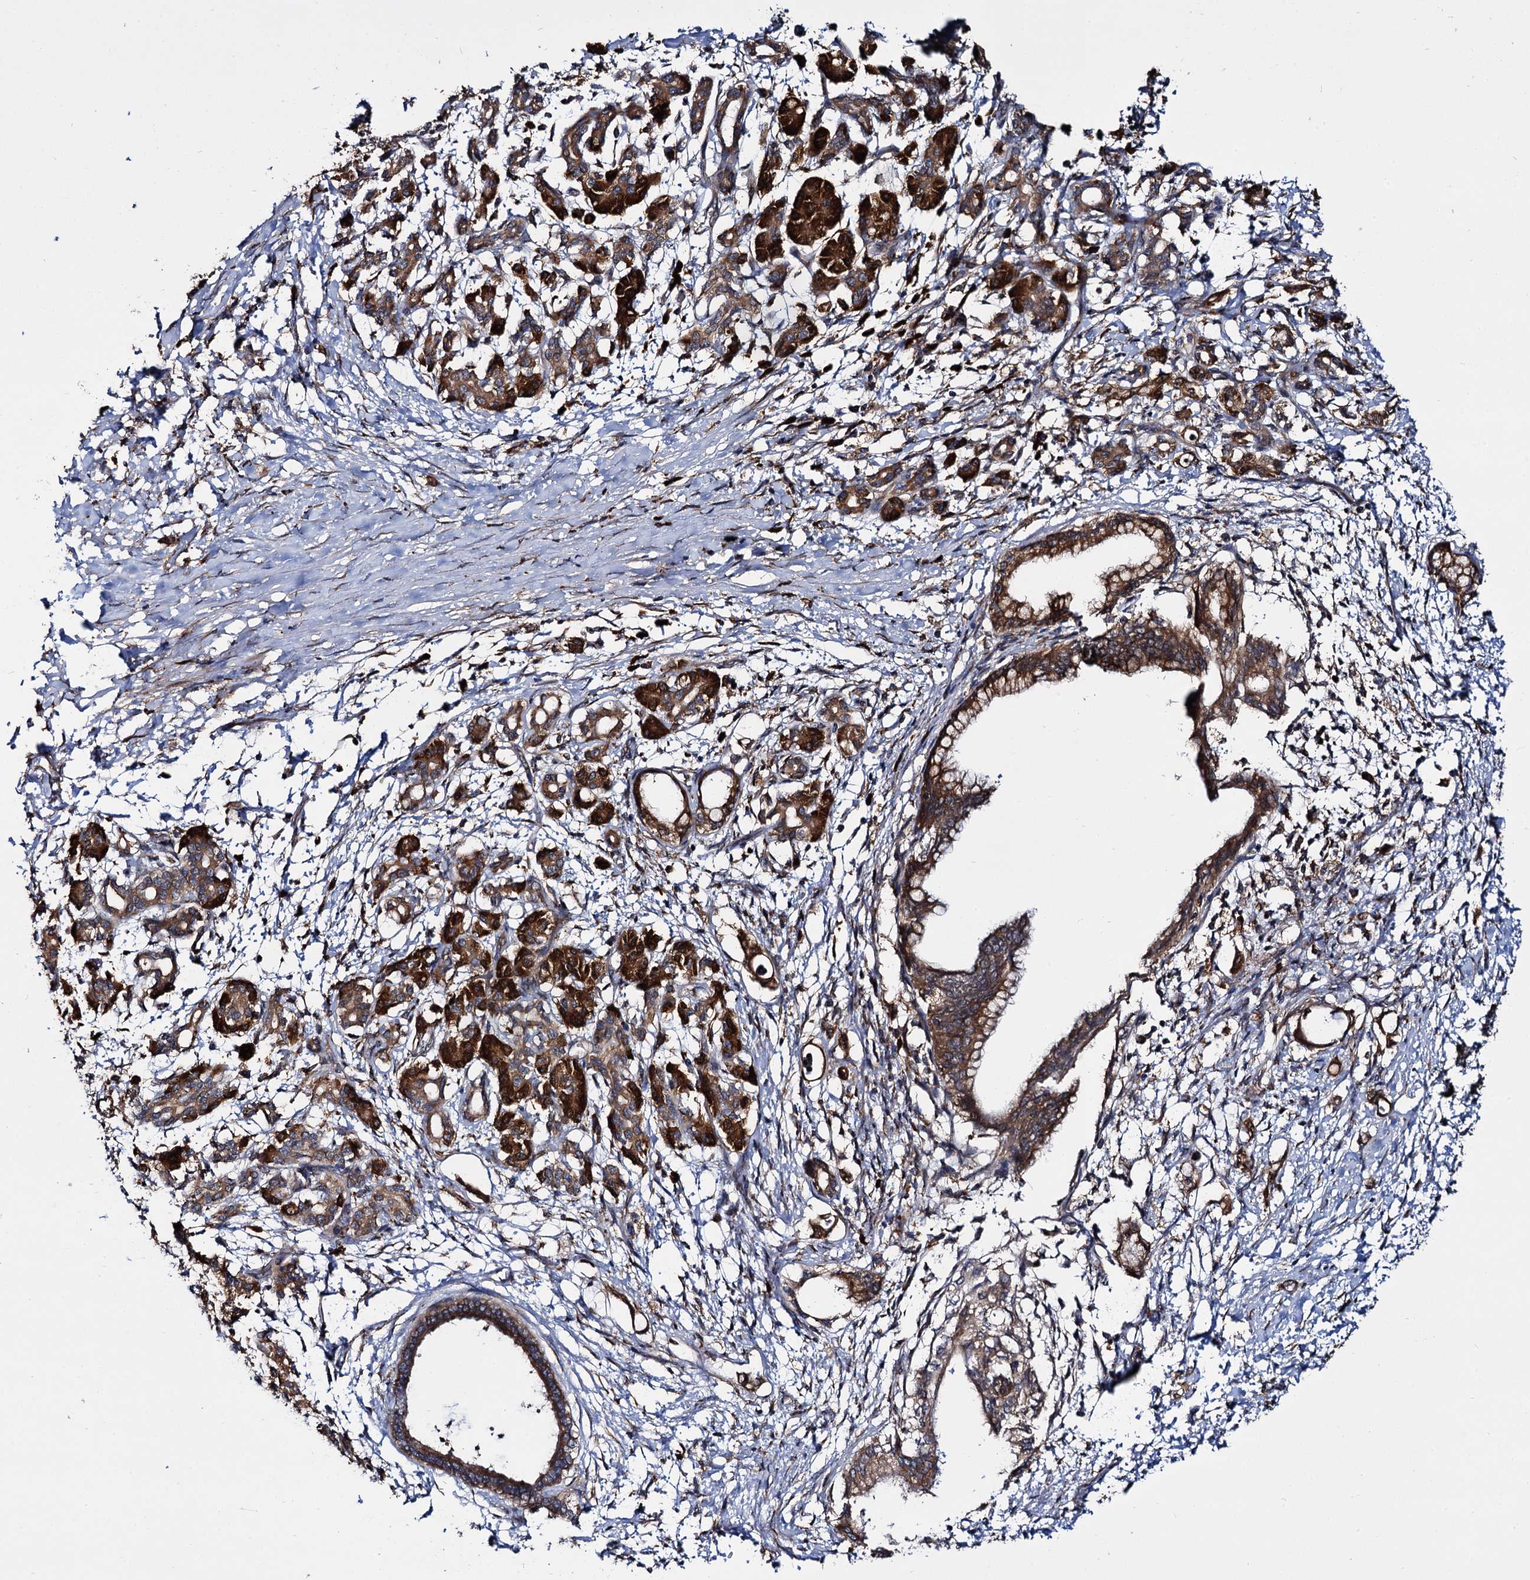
{"staining": {"intensity": "moderate", "quantity": ">75%", "location": "cytoplasmic/membranous"}, "tissue": "pancreatic cancer", "cell_type": "Tumor cells", "image_type": "cancer", "snomed": [{"axis": "morphology", "description": "Adenocarcinoma, NOS"}, {"axis": "topography", "description": "Pancreas"}], "caption": "Immunohistochemical staining of human pancreatic cancer (adenocarcinoma) exhibits medium levels of moderate cytoplasmic/membranous staining in about >75% of tumor cells.", "gene": "UFM1", "patient": {"sex": "female", "age": 55}}